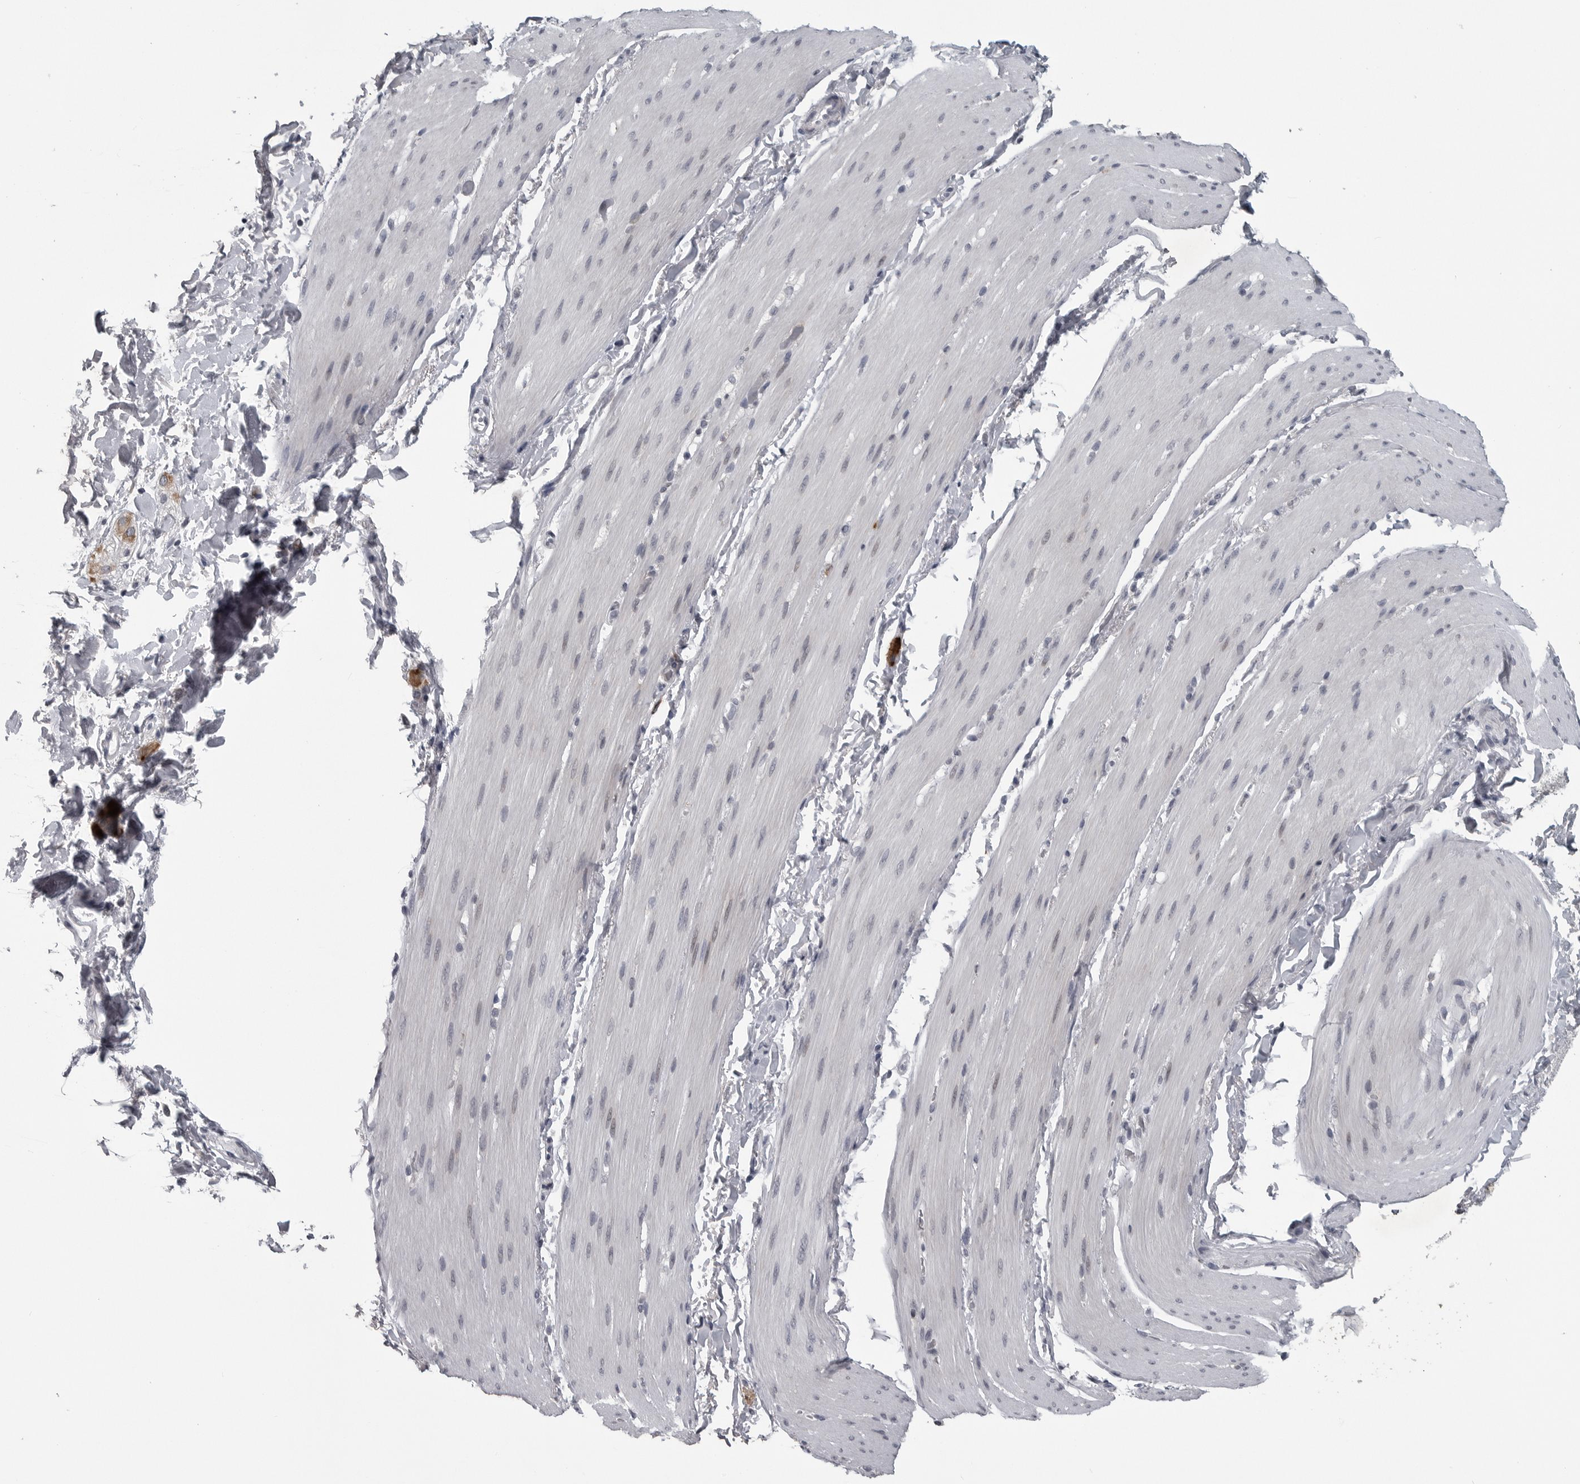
{"staining": {"intensity": "negative", "quantity": "none", "location": "none"}, "tissue": "smooth muscle", "cell_type": "Smooth muscle cells", "image_type": "normal", "snomed": [{"axis": "morphology", "description": "Normal tissue, NOS"}, {"axis": "topography", "description": "Smooth muscle"}, {"axis": "topography", "description": "Small intestine"}], "caption": "The photomicrograph shows no significant staining in smooth muscle cells of smooth muscle. (DAB immunohistochemistry, high magnification).", "gene": "LYSMD1", "patient": {"sex": "female", "age": 84}}